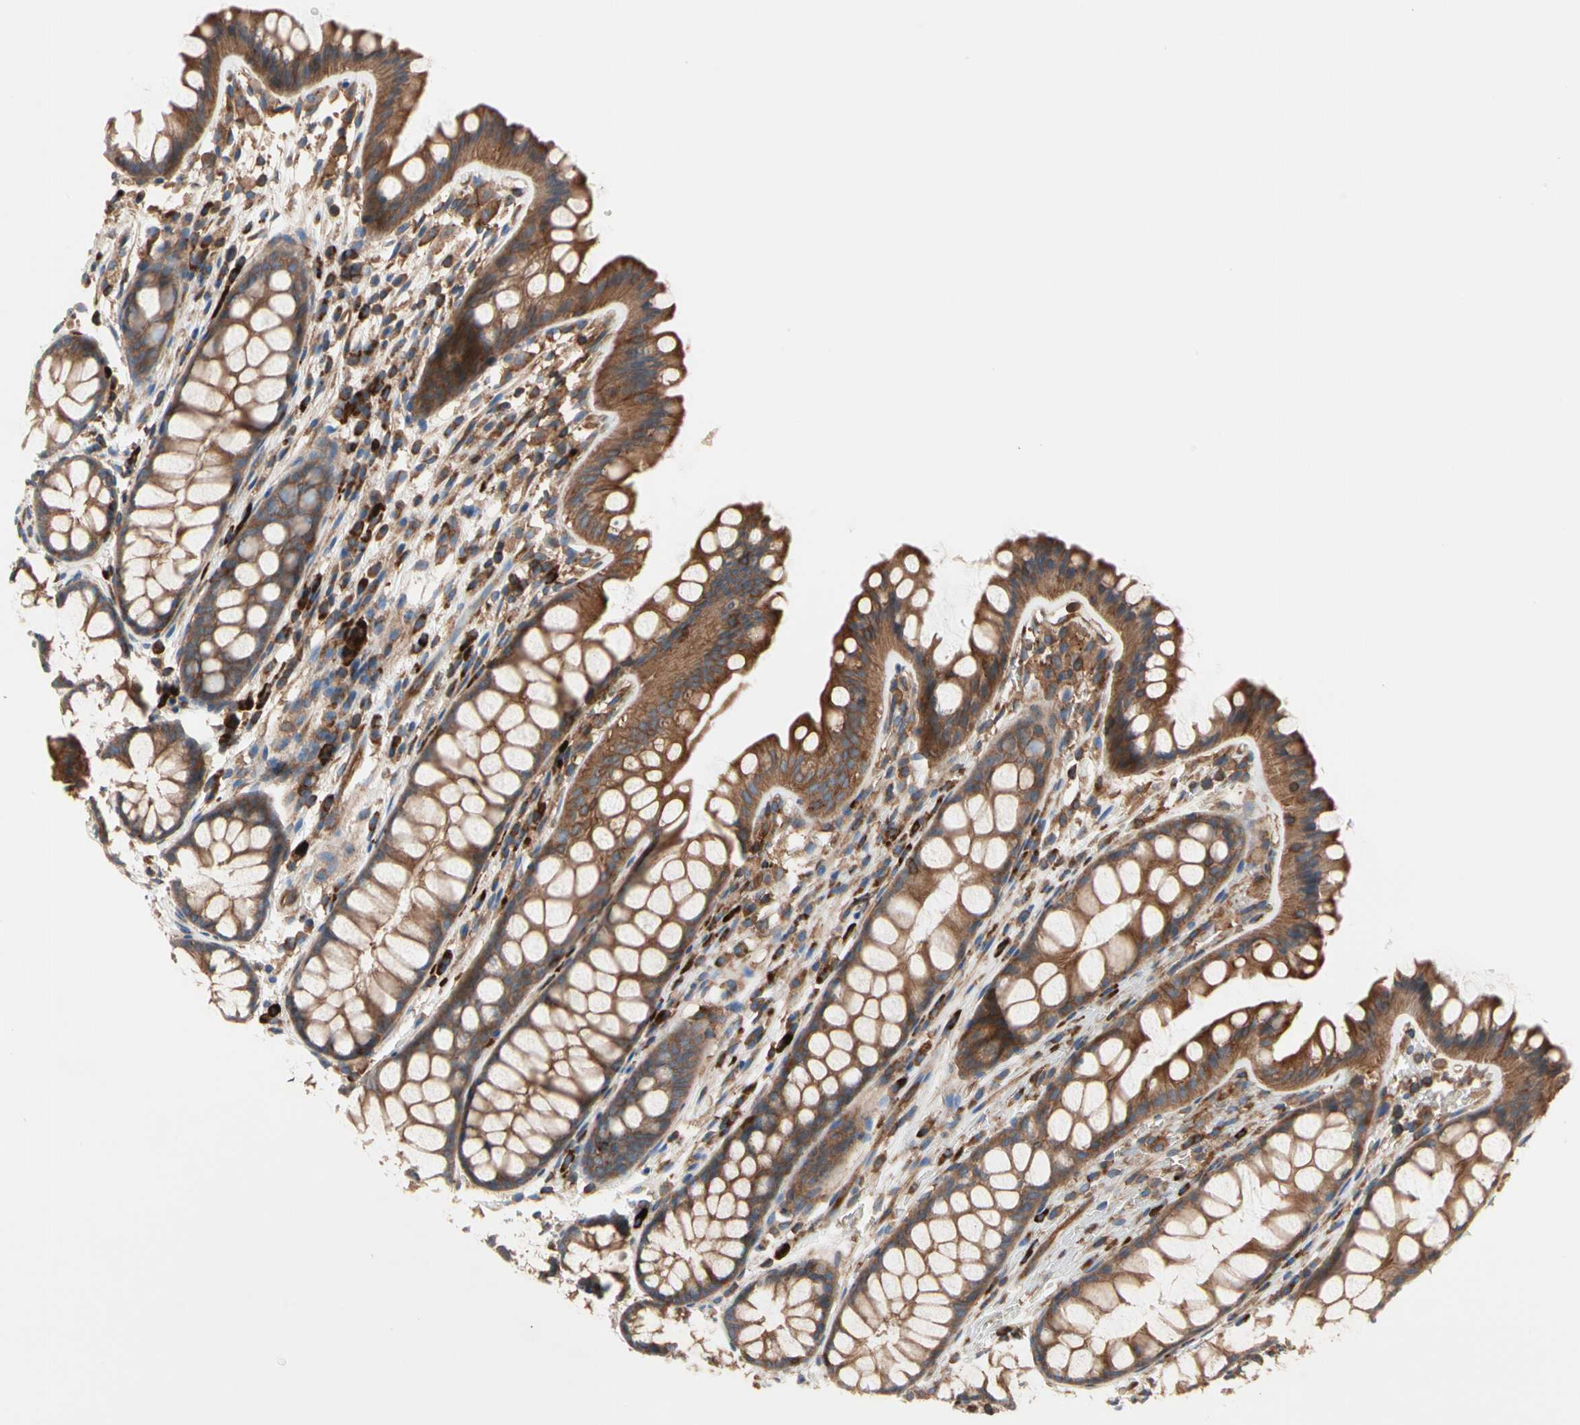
{"staining": {"intensity": "moderate", "quantity": ">75%", "location": "cytoplasmic/membranous"}, "tissue": "colon", "cell_type": "Endothelial cells", "image_type": "normal", "snomed": [{"axis": "morphology", "description": "Normal tissue, NOS"}, {"axis": "topography", "description": "Colon"}], "caption": "This photomicrograph reveals immunohistochemistry staining of unremarkable colon, with medium moderate cytoplasmic/membranous expression in approximately >75% of endothelial cells.", "gene": "ROCK1", "patient": {"sex": "female", "age": 55}}